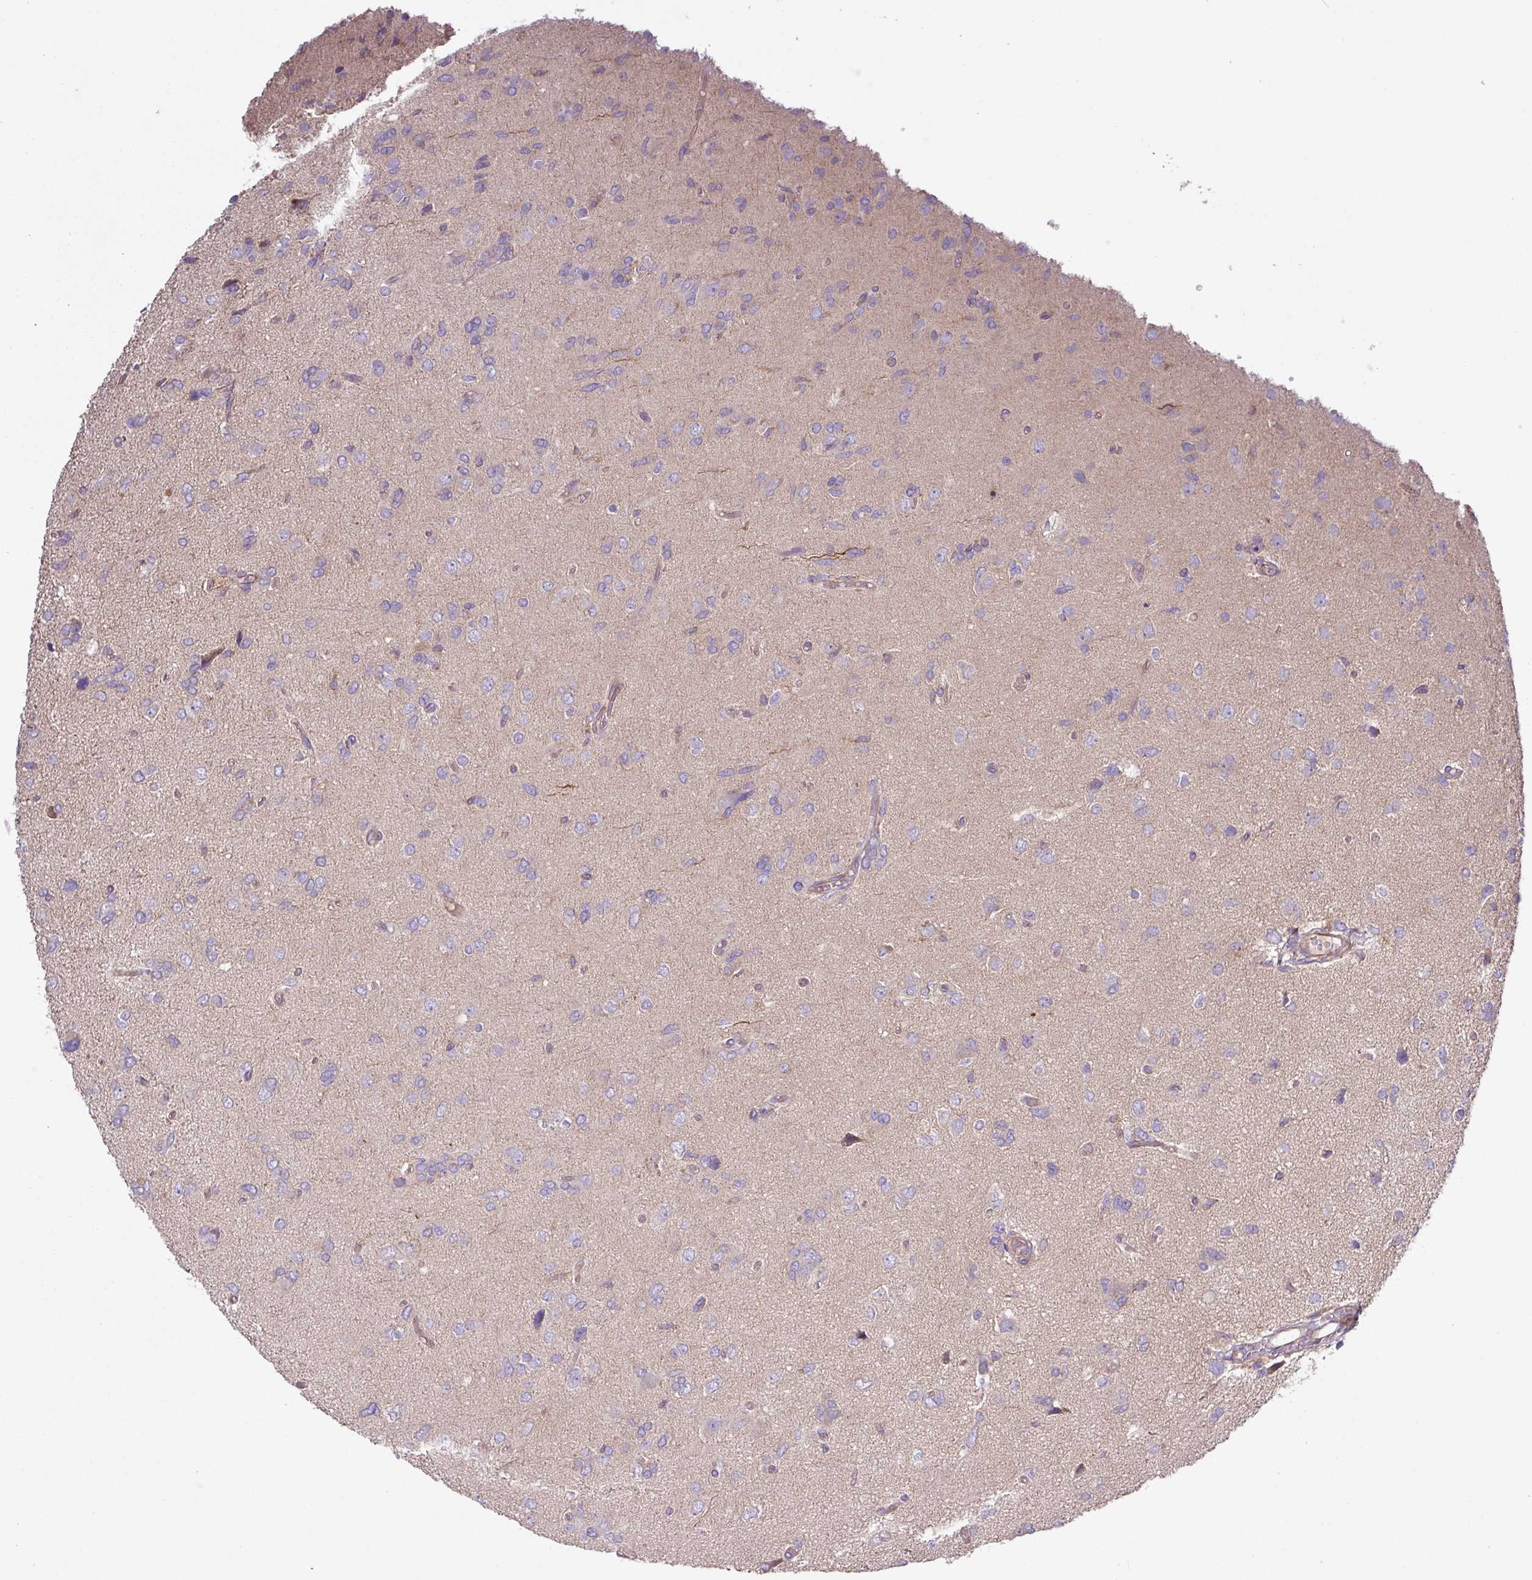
{"staining": {"intensity": "negative", "quantity": "none", "location": "none"}, "tissue": "glioma", "cell_type": "Tumor cells", "image_type": "cancer", "snomed": [{"axis": "morphology", "description": "Glioma, malignant, High grade"}, {"axis": "topography", "description": "Brain"}], "caption": "Tumor cells show no significant protein expression in glioma.", "gene": "RIC1", "patient": {"sex": "female", "age": 59}}